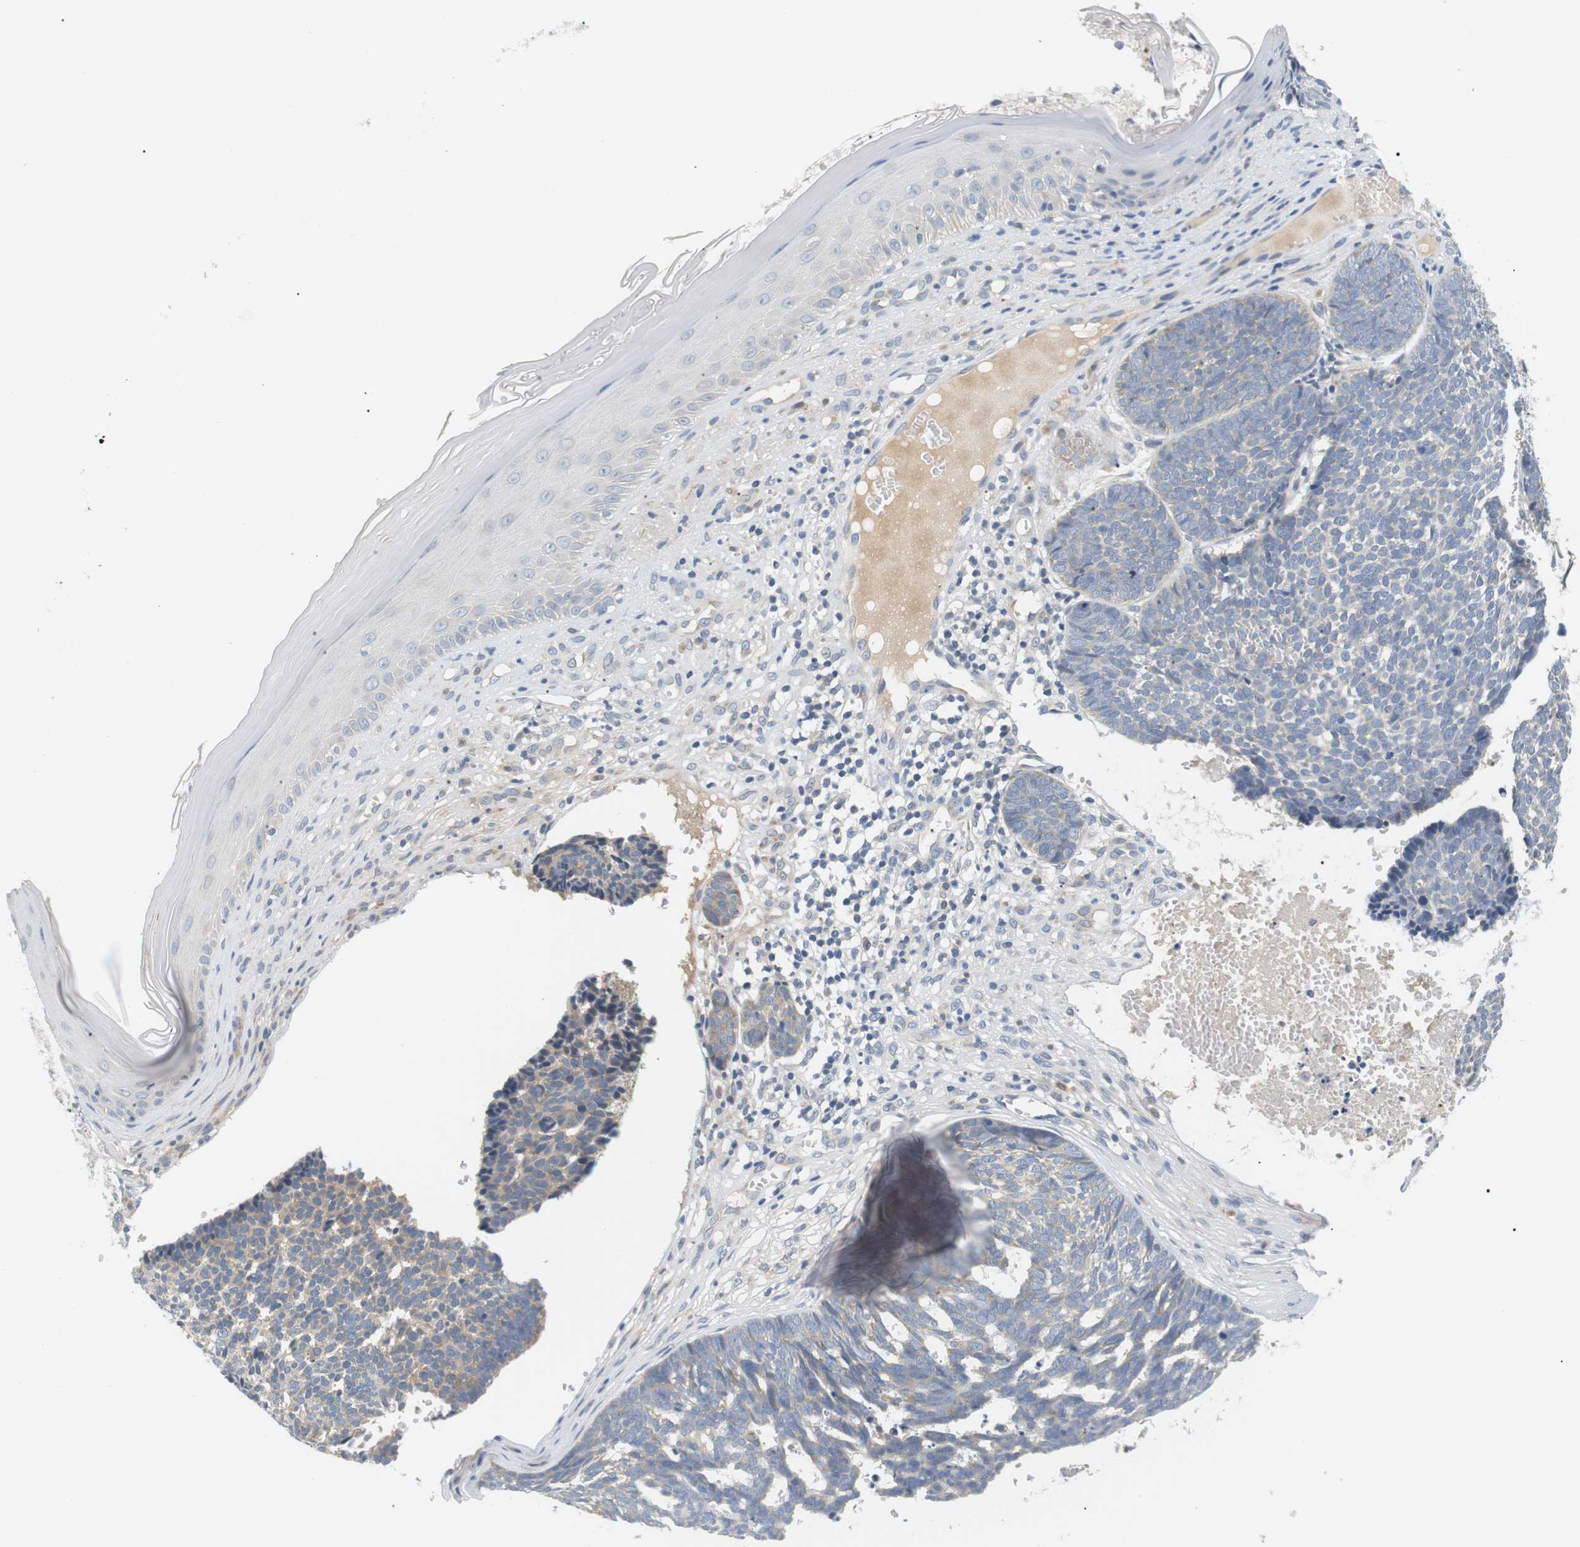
{"staining": {"intensity": "negative", "quantity": "none", "location": "none"}, "tissue": "skin cancer", "cell_type": "Tumor cells", "image_type": "cancer", "snomed": [{"axis": "morphology", "description": "Basal cell carcinoma"}, {"axis": "topography", "description": "Skin"}], "caption": "A high-resolution image shows immunohistochemistry staining of skin cancer (basal cell carcinoma), which shows no significant staining in tumor cells.", "gene": "EVA1C", "patient": {"sex": "male", "age": 84}}